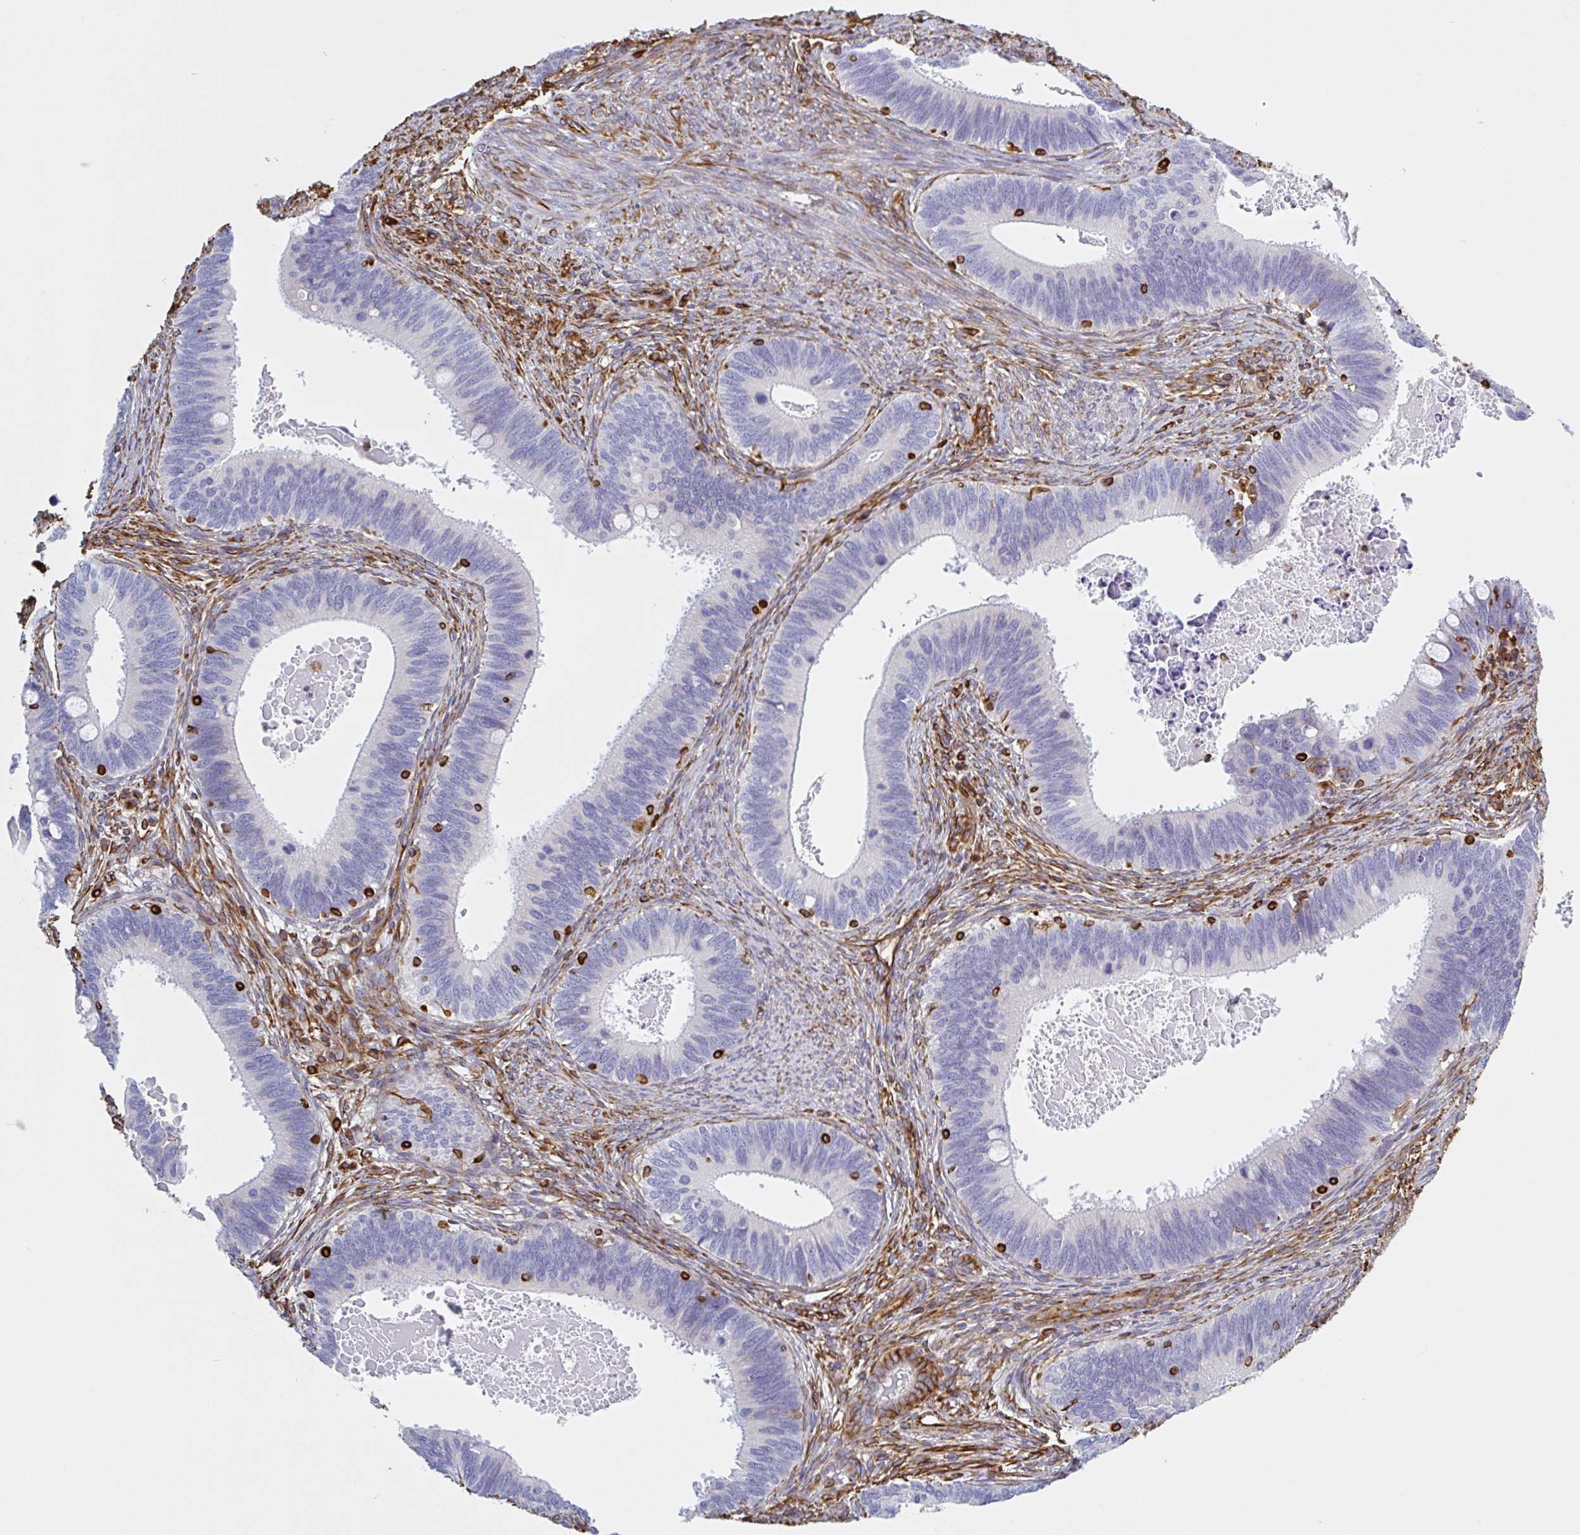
{"staining": {"intensity": "negative", "quantity": "none", "location": "none"}, "tissue": "cervical cancer", "cell_type": "Tumor cells", "image_type": "cancer", "snomed": [{"axis": "morphology", "description": "Adenocarcinoma, NOS"}, {"axis": "topography", "description": "Cervix"}], "caption": "Protein analysis of cervical cancer demonstrates no significant expression in tumor cells. Brightfield microscopy of IHC stained with DAB (3,3'-diaminobenzidine) (brown) and hematoxylin (blue), captured at high magnification.", "gene": "PPFIA1", "patient": {"sex": "female", "age": 42}}